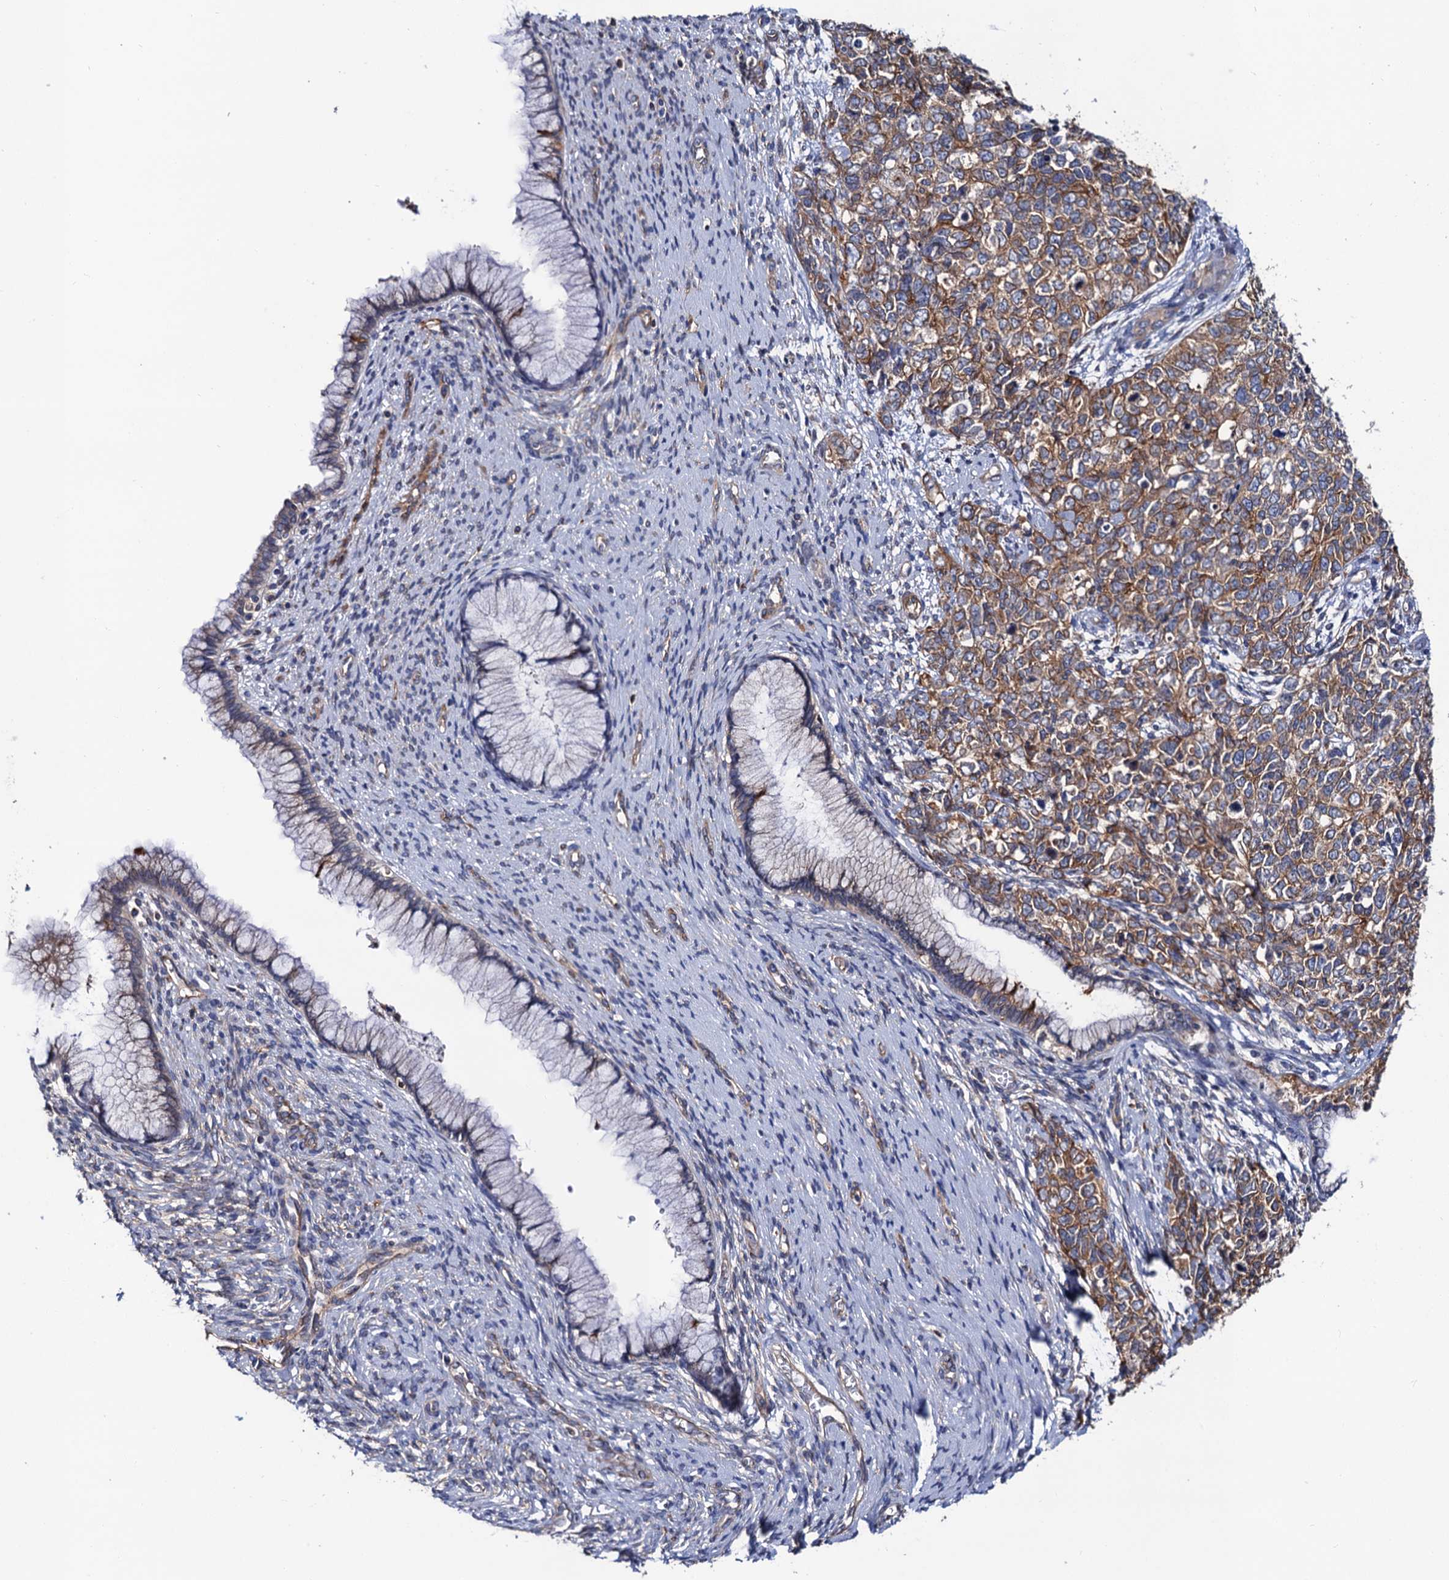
{"staining": {"intensity": "moderate", "quantity": ">75%", "location": "cytoplasmic/membranous"}, "tissue": "cervical cancer", "cell_type": "Tumor cells", "image_type": "cancer", "snomed": [{"axis": "morphology", "description": "Squamous cell carcinoma, NOS"}, {"axis": "topography", "description": "Cervix"}], "caption": "Tumor cells exhibit moderate cytoplasmic/membranous expression in approximately >75% of cells in cervical cancer.", "gene": "ZDHHC18", "patient": {"sex": "female", "age": 63}}